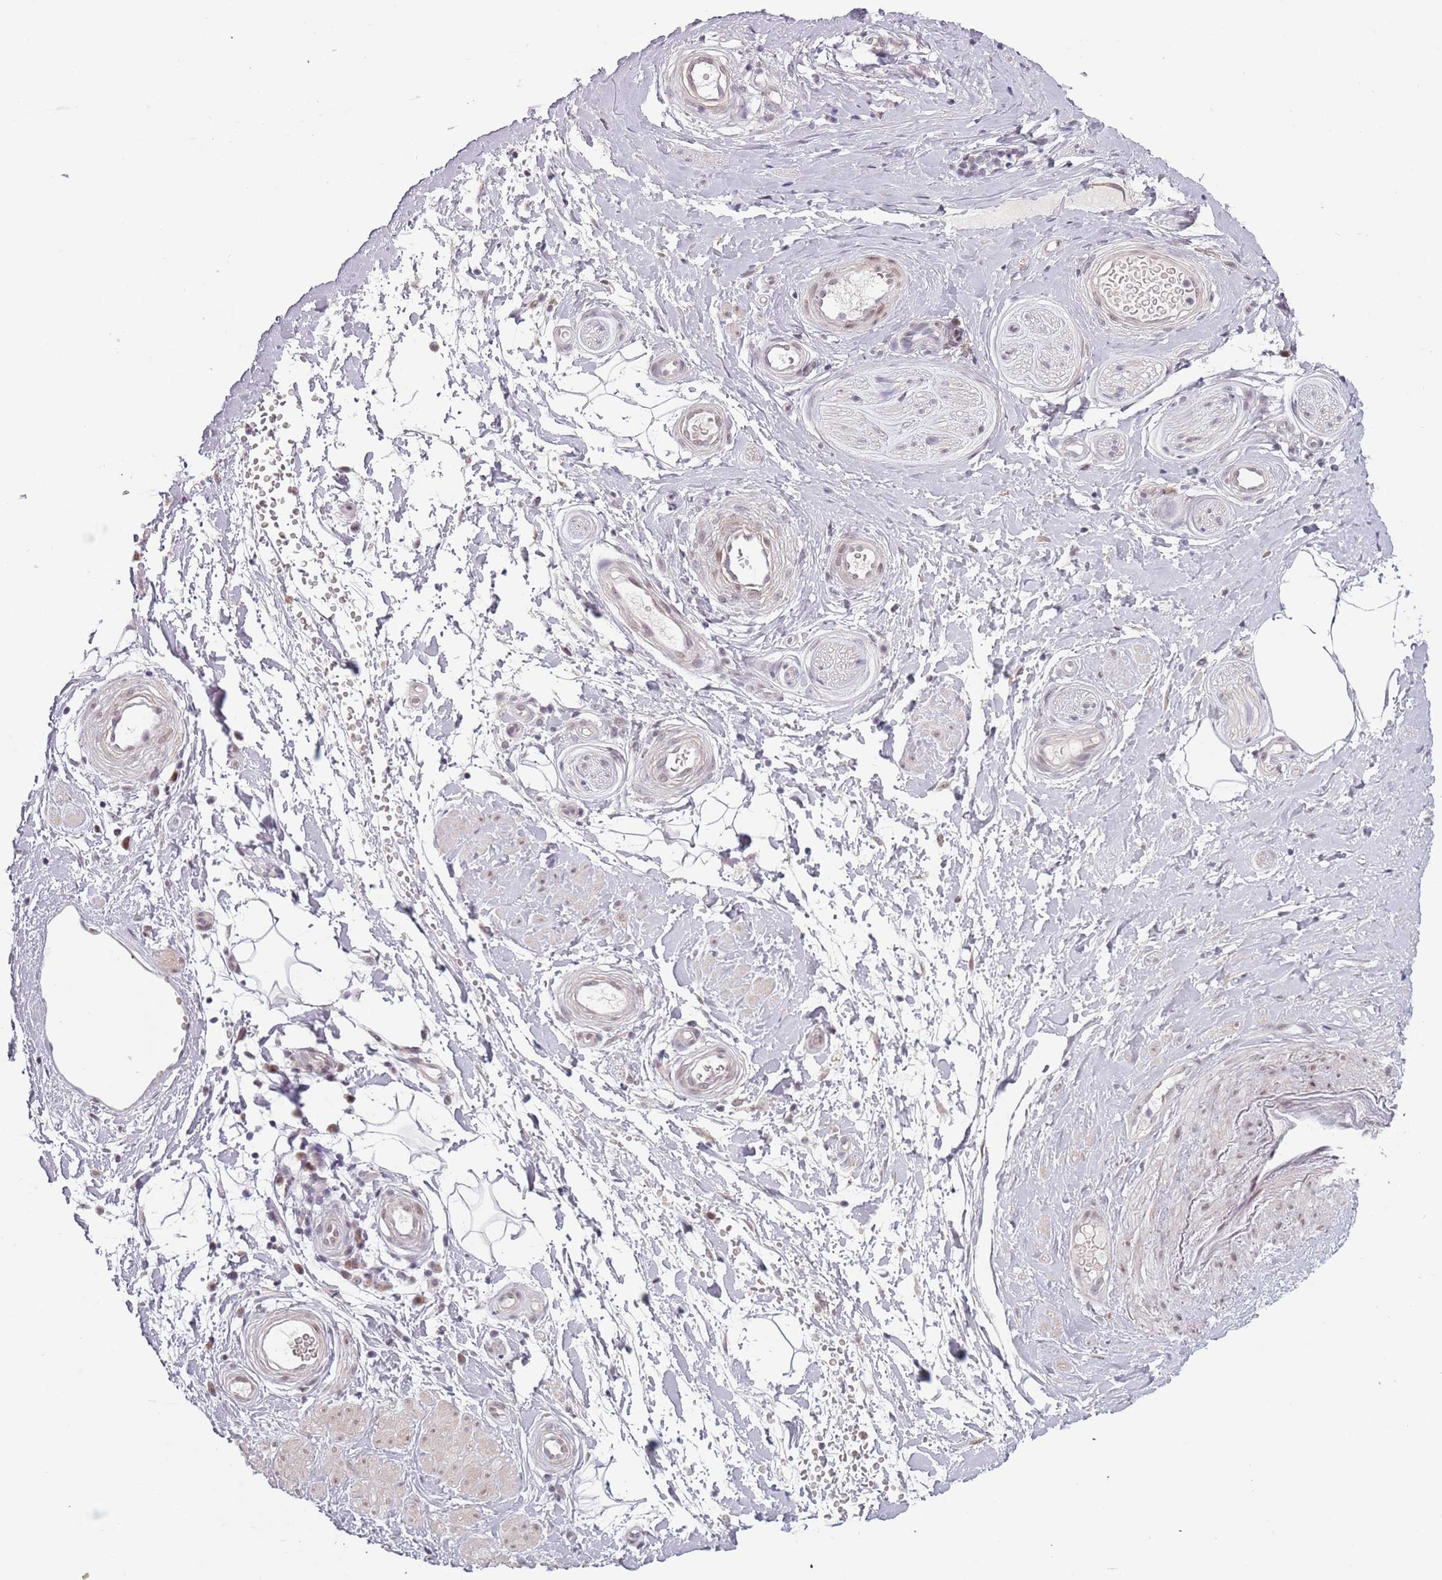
{"staining": {"intensity": "negative", "quantity": "none", "location": "none"}, "tissue": "adipose tissue", "cell_type": "Adipocytes", "image_type": "normal", "snomed": [{"axis": "morphology", "description": "Normal tissue, NOS"}, {"axis": "topography", "description": "Soft tissue"}, {"axis": "topography", "description": "Vascular tissue"}], "caption": "Immunohistochemical staining of benign human adipose tissue displays no significant expression in adipocytes.", "gene": "REXO4", "patient": {"sex": "male", "age": 41}}